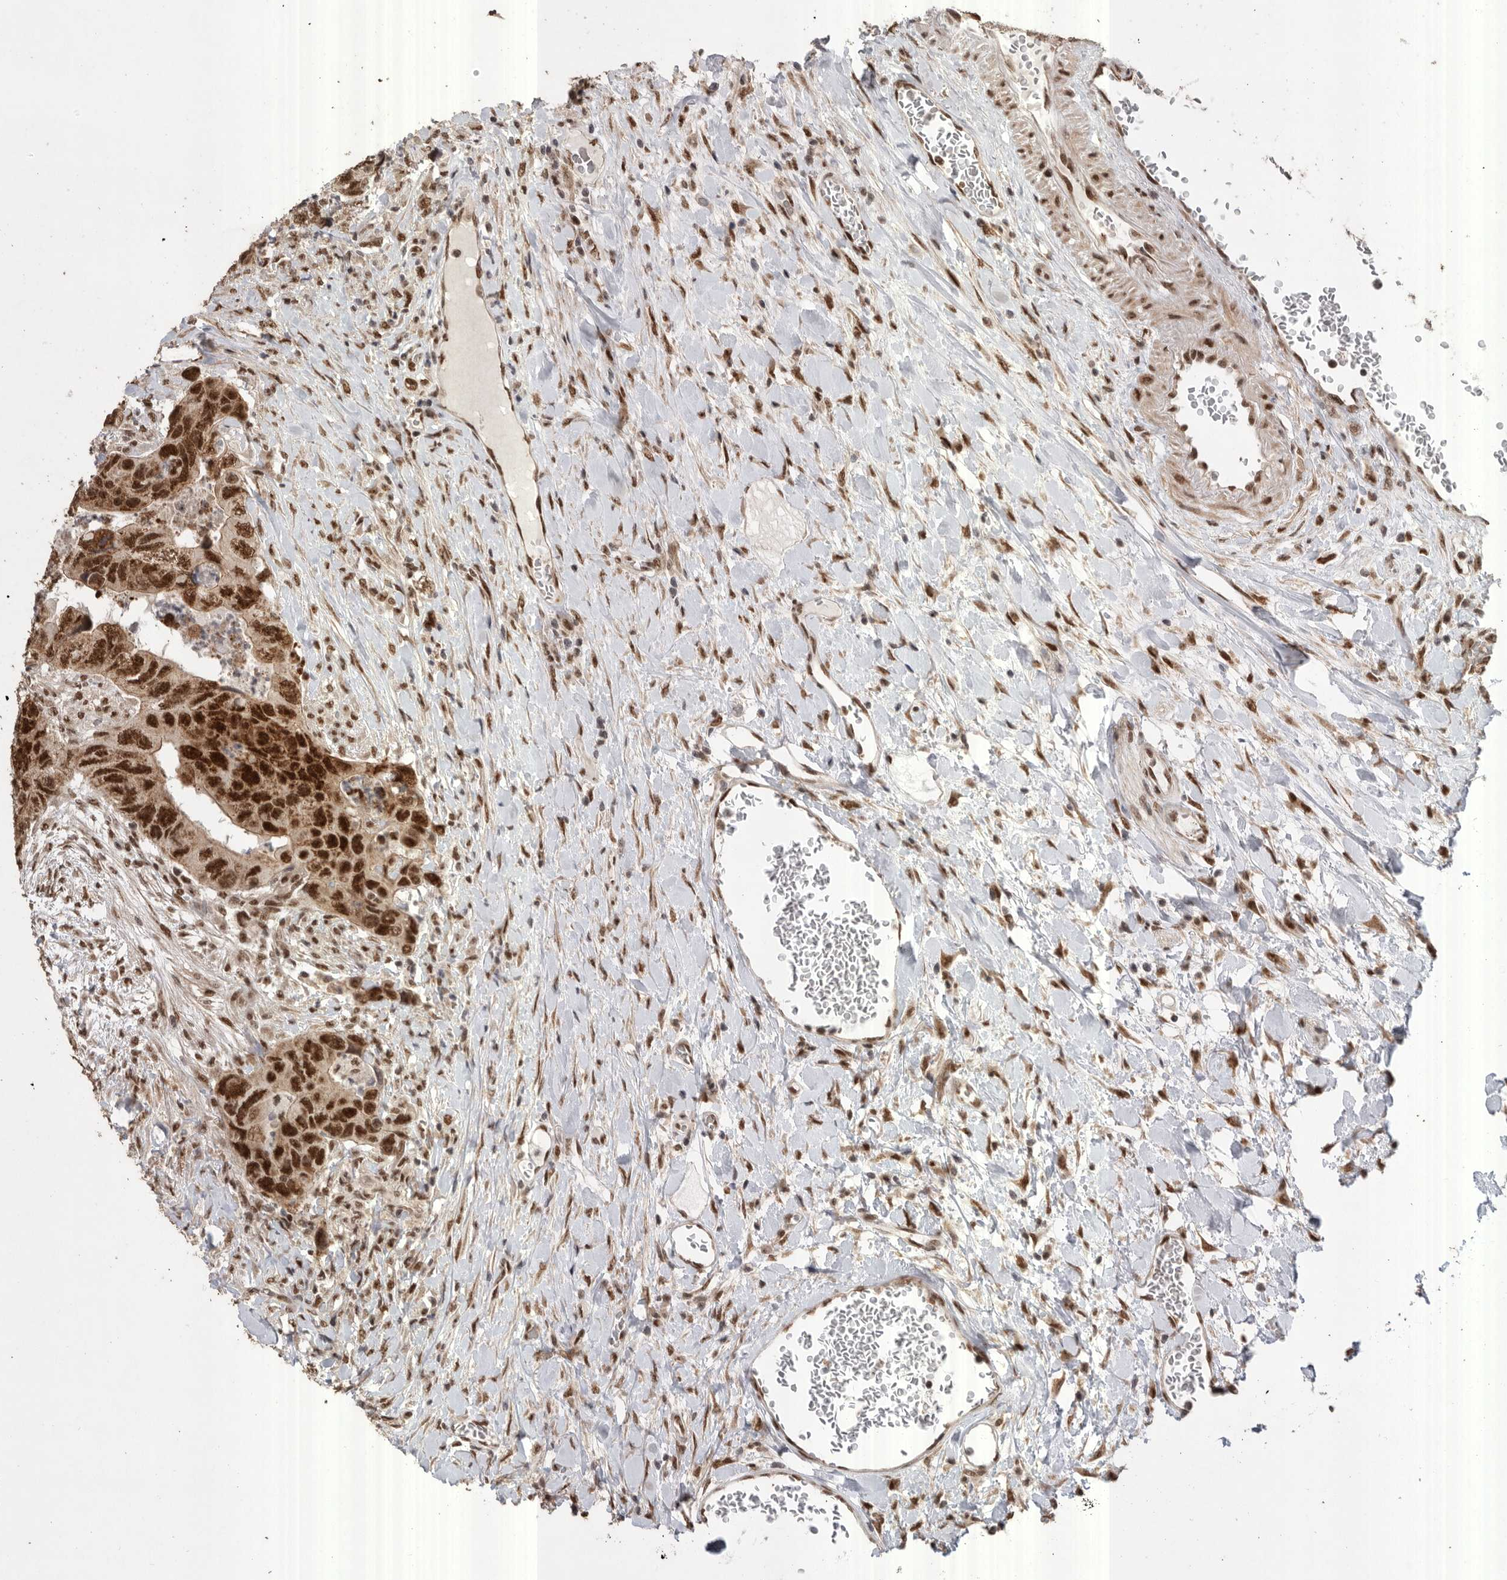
{"staining": {"intensity": "strong", "quantity": ">75%", "location": "cytoplasmic/membranous,nuclear"}, "tissue": "colorectal cancer", "cell_type": "Tumor cells", "image_type": "cancer", "snomed": [{"axis": "morphology", "description": "Adenocarcinoma, NOS"}, {"axis": "topography", "description": "Rectum"}], "caption": "Protein staining of colorectal cancer (adenocarcinoma) tissue demonstrates strong cytoplasmic/membranous and nuclear staining in about >75% of tumor cells.", "gene": "PPP1R10", "patient": {"sex": "male", "age": 63}}